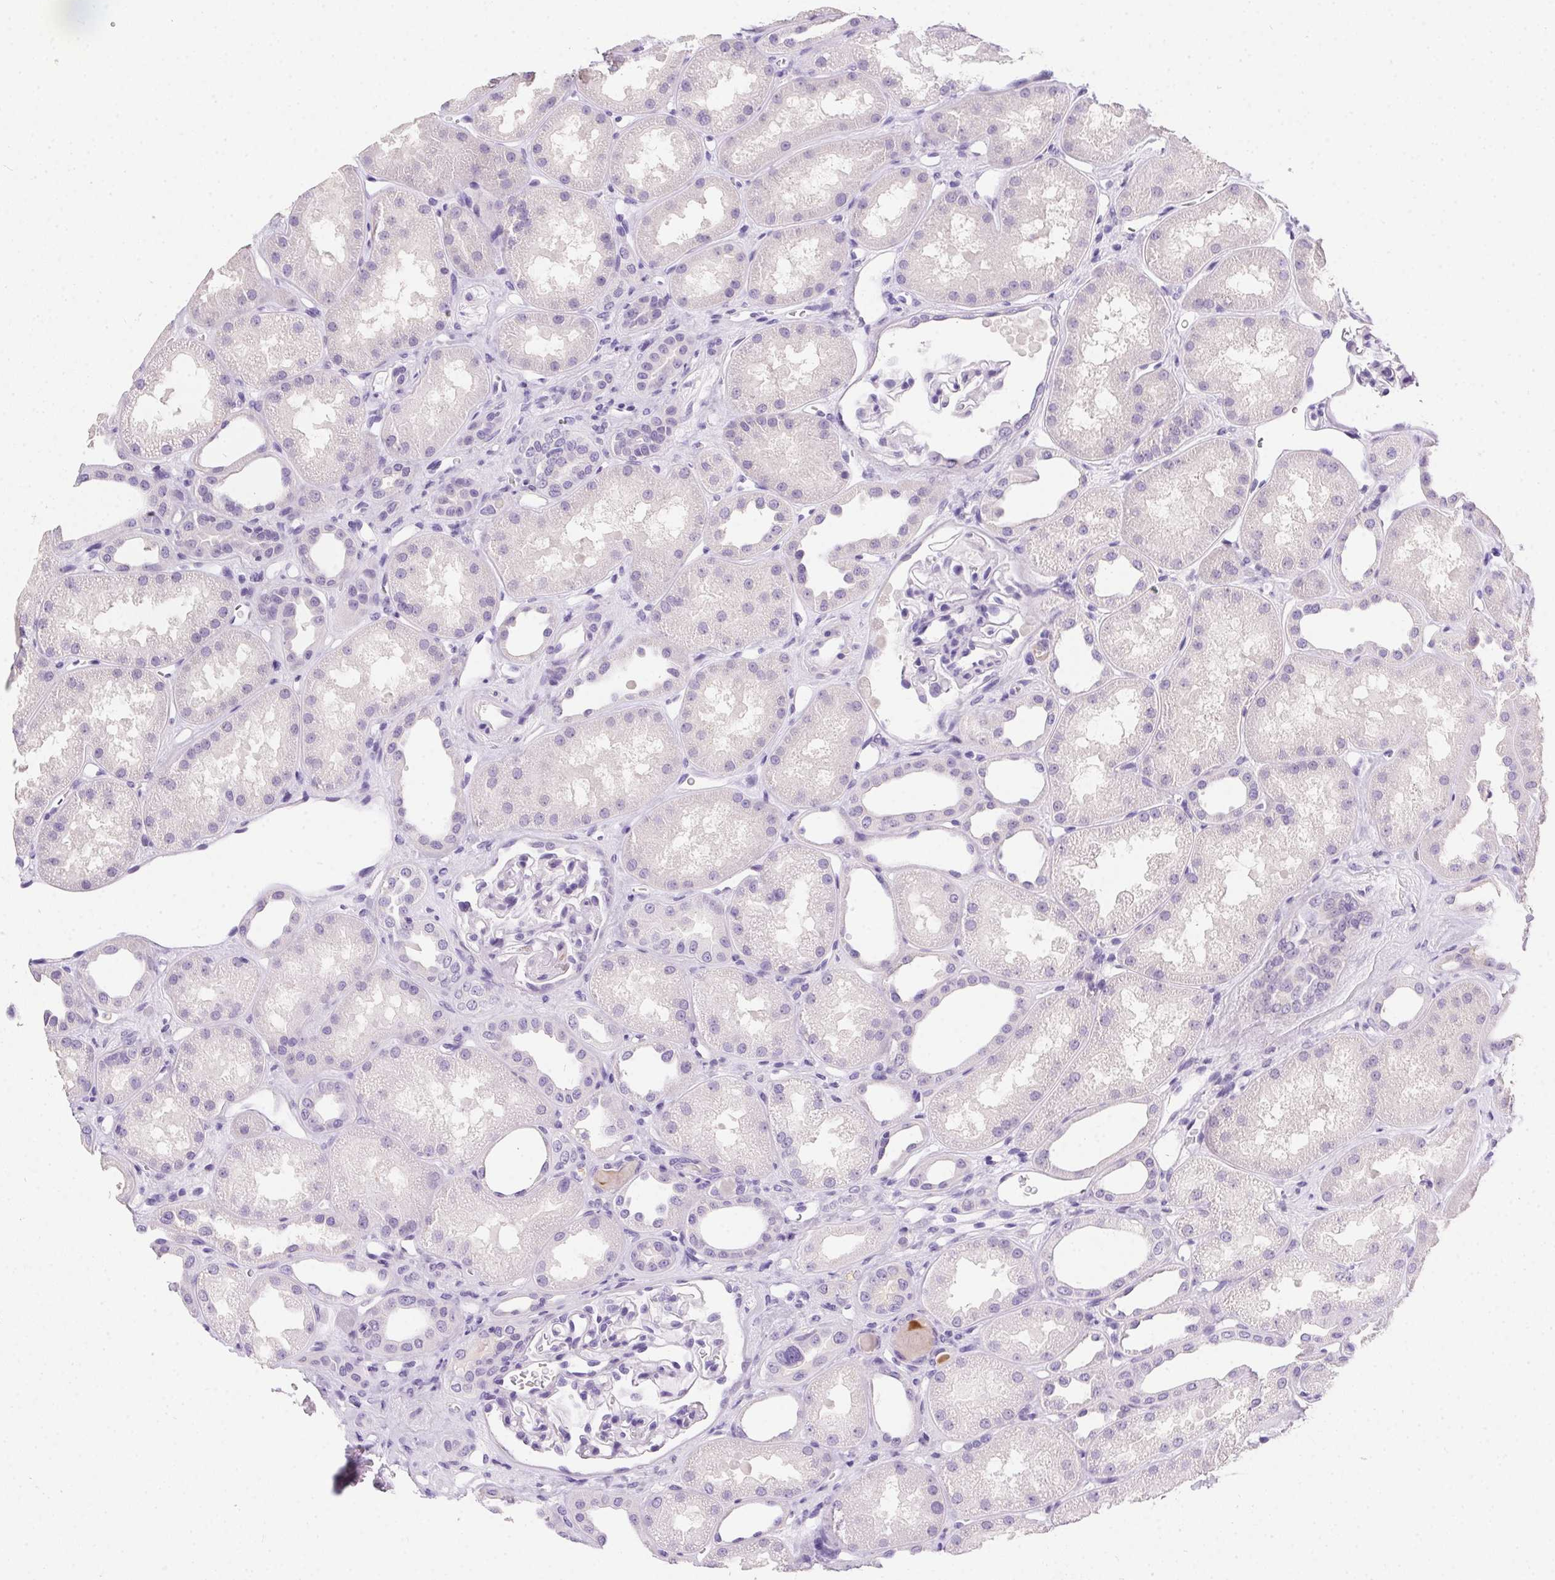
{"staining": {"intensity": "negative", "quantity": "none", "location": "none"}, "tissue": "kidney", "cell_type": "Cells in glomeruli", "image_type": "normal", "snomed": [{"axis": "morphology", "description": "Normal tissue, NOS"}, {"axis": "topography", "description": "Kidney"}], "caption": "Immunohistochemistry (IHC) histopathology image of benign kidney: kidney stained with DAB reveals no significant protein positivity in cells in glomeruli.", "gene": "SSTR4", "patient": {"sex": "male", "age": 61}}